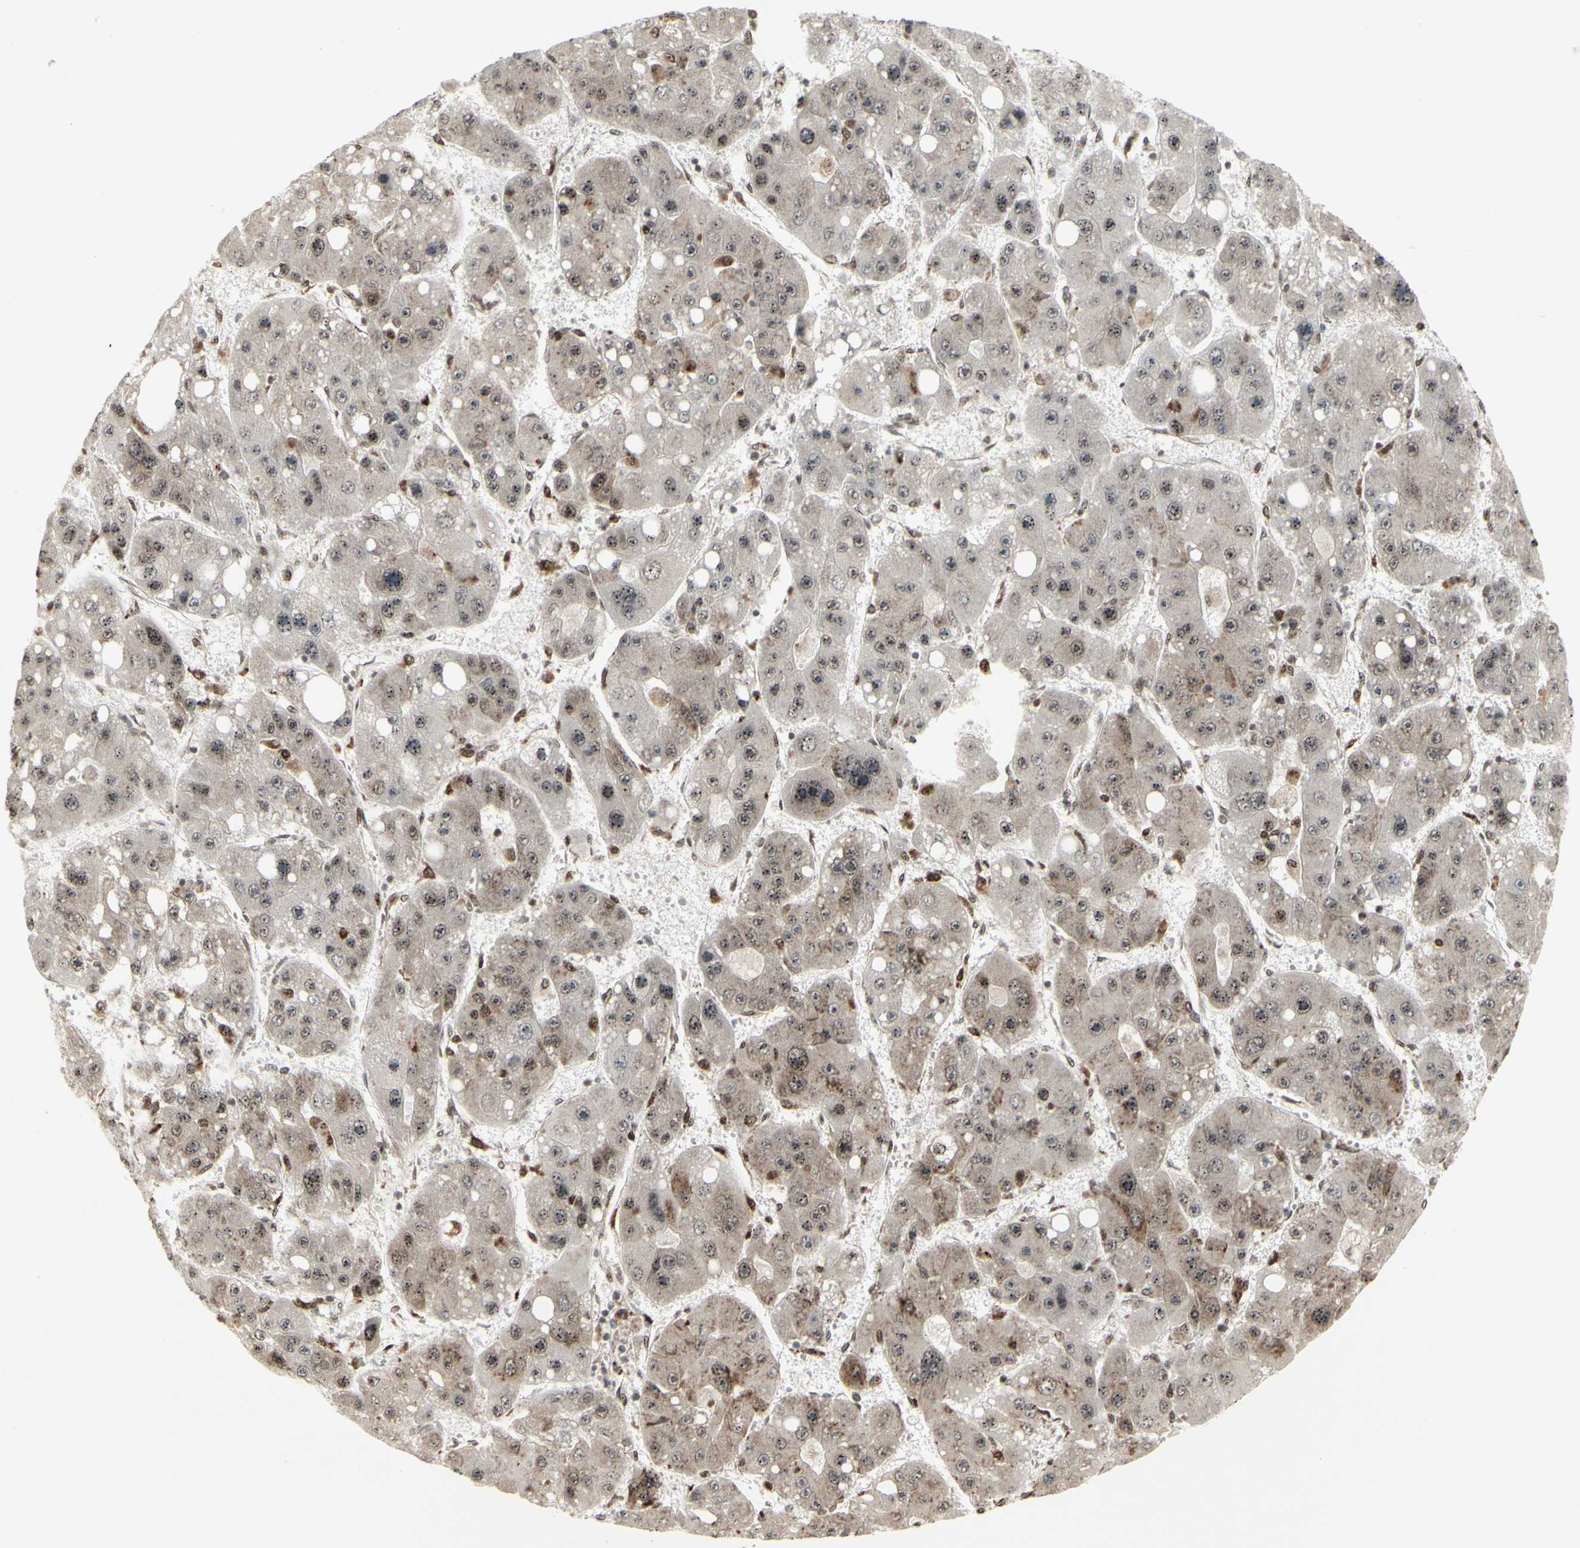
{"staining": {"intensity": "weak", "quantity": ">75%", "location": "cytoplasmic/membranous"}, "tissue": "liver cancer", "cell_type": "Tumor cells", "image_type": "cancer", "snomed": [{"axis": "morphology", "description": "Carcinoma, Hepatocellular, NOS"}, {"axis": "topography", "description": "Liver"}], "caption": "Human liver hepatocellular carcinoma stained with a protein marker exhibits weak staining in tumor cells.", "gene": "CBX1", "patient": {"sex": "female", "age": 61}}